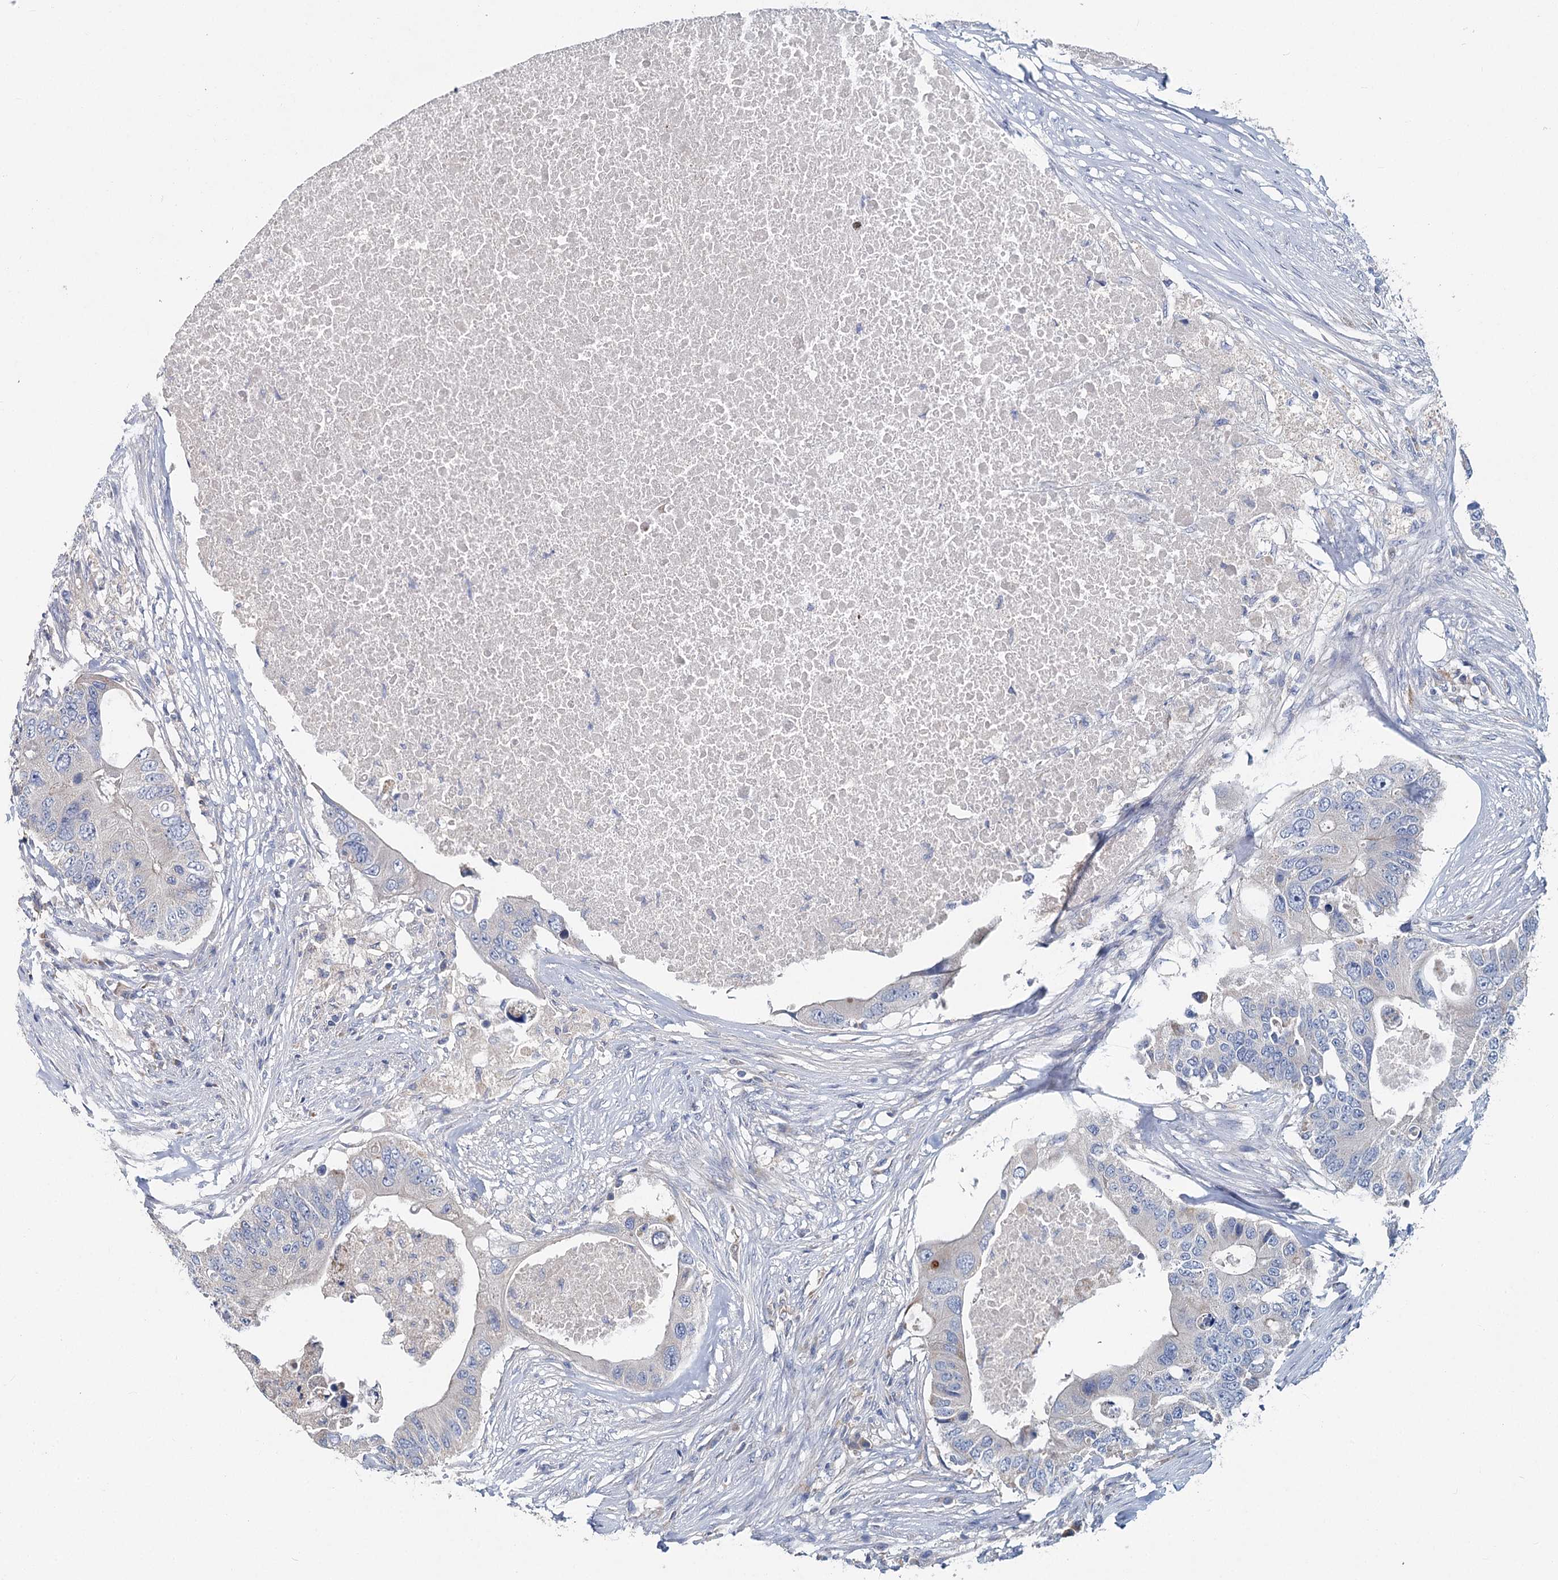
{"staining": {"intensity": "negative", "quantity": "none", "location": "none"}, "tissue": "colorectal cancer", "cell_type": "Tumor cells", "image_type": "cancer", "snomed": [{"axis": "morphology", "description": "Adenocarcinoma, NOS"}, {"axis": "topography", "description": "Colon"}], "caption": "Immunohistochemistry (IHC) histopathology image of neoplastic tissue: colorectal cancer stained with DAB reveals no significant protein positivity in tumor cells.", "gene": "ANKRD16", "patient": {"sex": "male", "age": 71}}